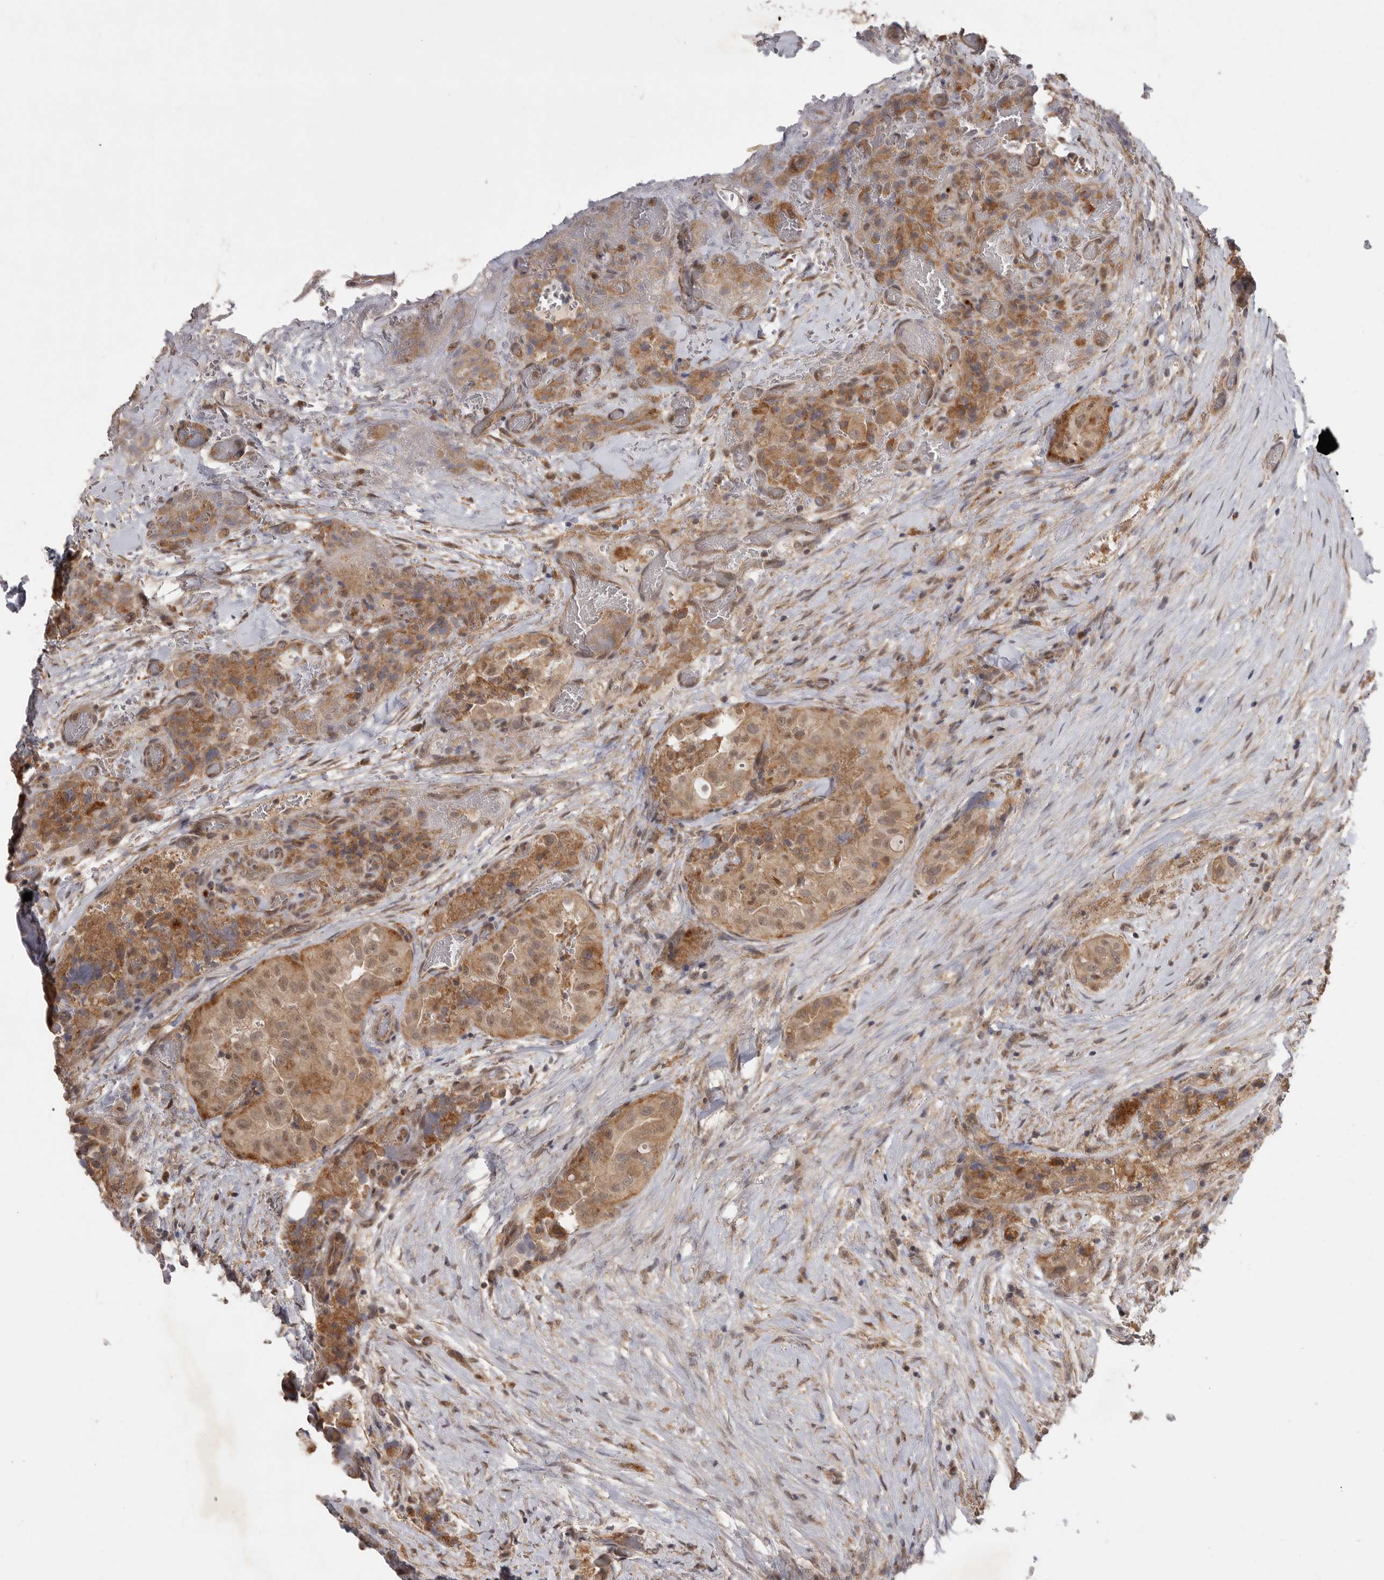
{"staining": {"intensity": "moderate", "quantity": ">75%", "location": "cytoplasmic/membranous"}, "tissue": "thyroid cancer", "cell_type": "Tumor cells", "image_type": "cancer", "snomed": [{"axis": "morphology", "description": "Papillary adenocarcinoma, NOS"}, {"axis": "topography", "description": "Thyroid gland"}], "caption": "Immunohistochemical staining of human thyroid papillary adenocarcinoma demonstrates medium levels of moderate cytoplasmic/membranous protein positivity in approximately >75% of tumor cells. (DAB = brown stain, brightfield microscopy at high magnification).", "gene": "ZNF232", "patient": {"sex": "female", "age": 59}}